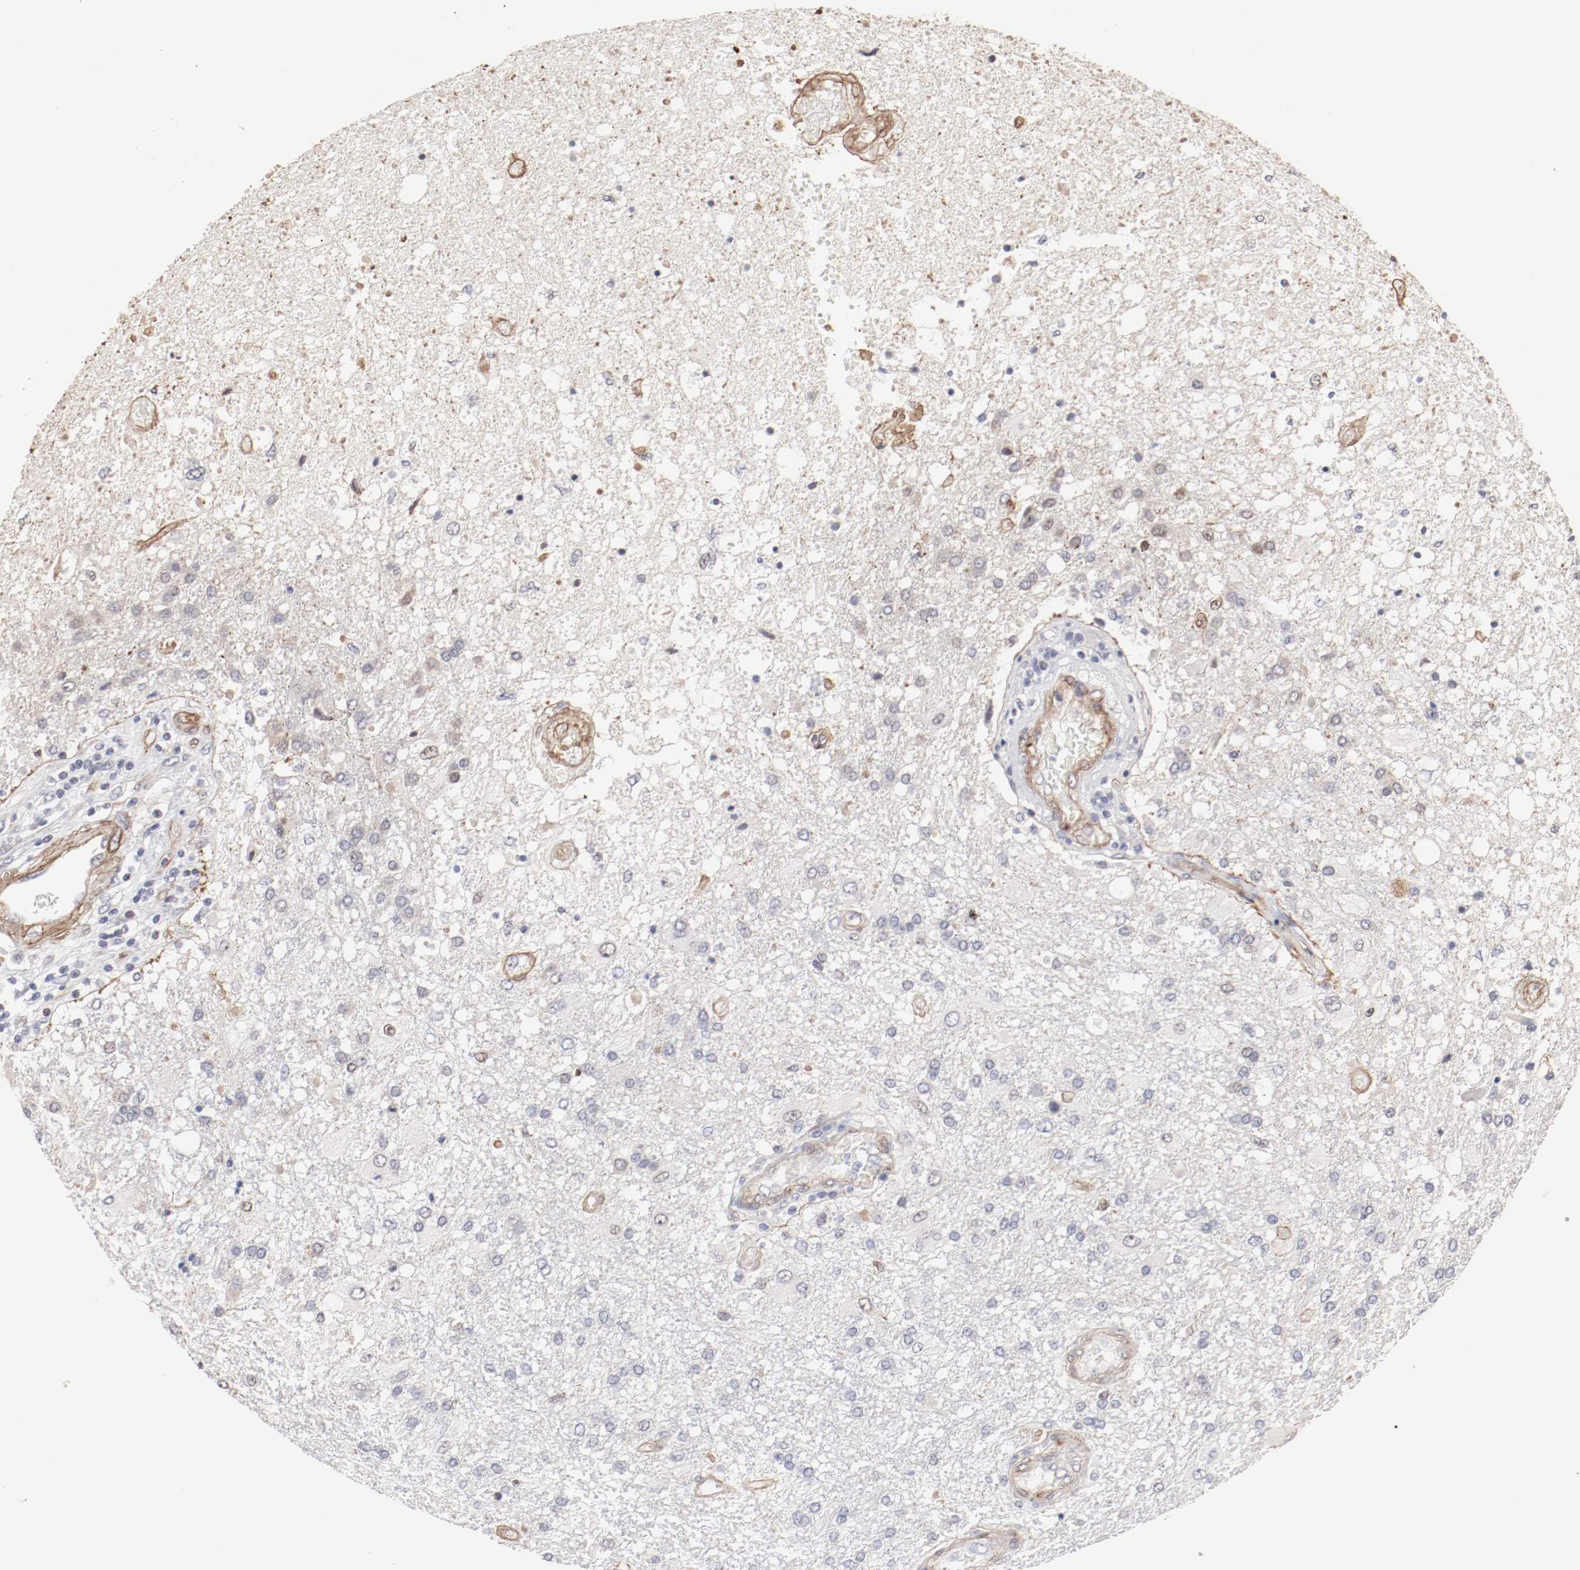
{"staining": {"intensity": "negative", "quantity": "none", "location": "none"}, "tissue": "glioma", "cell_type": "Tumor cells", "image_type": "cancer", "snomed": [{"axis": "morphology", "description": "Glioma, malignant, High grade"}, {"axis": "topography", "description": "Cerebral cortex"}], "caption": "This is a histopathology image of immunohistochemistry staining of malignant high-grade glioma, which shows no expression in tumor cells.", "gene": "MAGED4", "patient": {"sex": "male", "age": 79}}